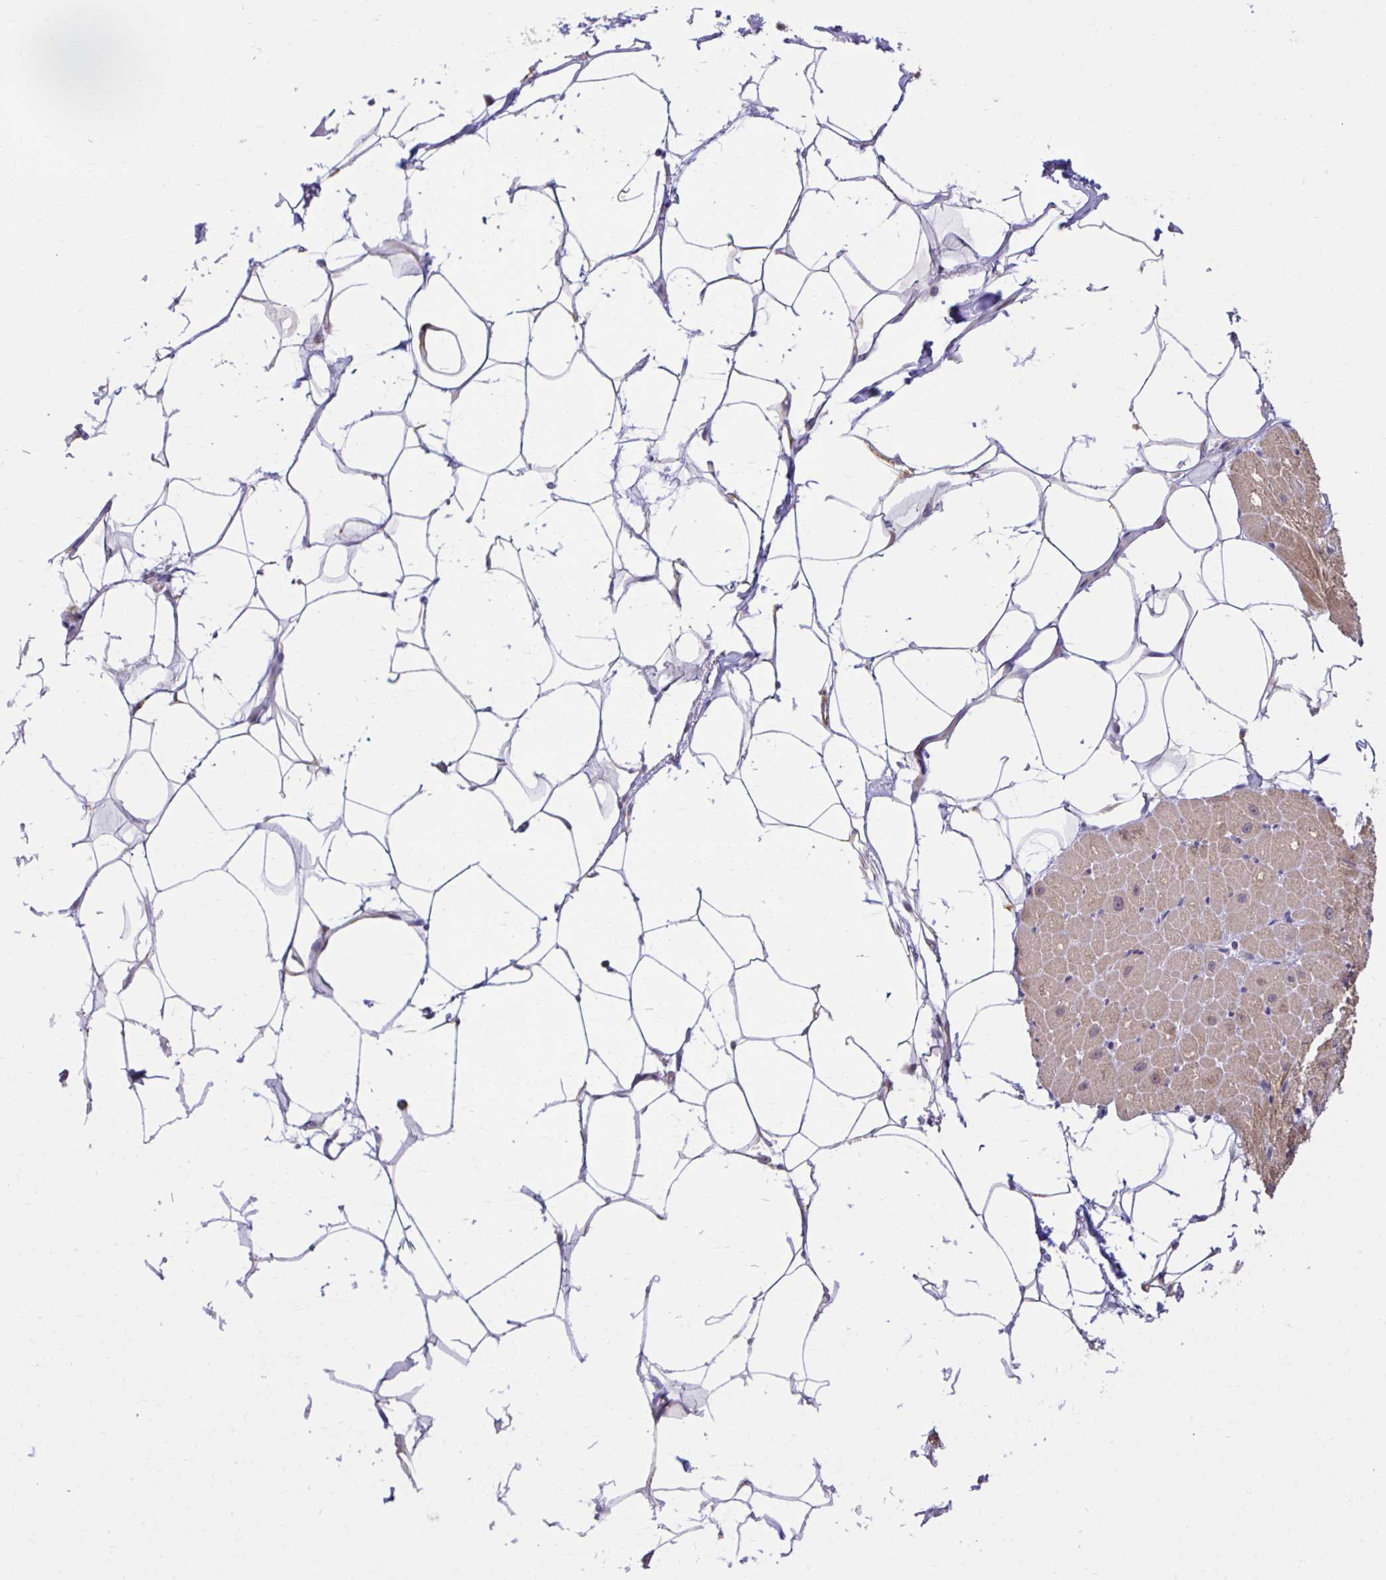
{"staining": {"intensity": "weak", "quantity": "25%-75%", "location": "cytoplasmic/membranous"}, "tissue": "heart muscle", "cell_type": "Cardiomyocytes", "image_type": "normal", "snomed": [{"axis": "morphology", "description": "Normal tissue, NOS"}, {"axis": "topography", "description": "Heart"}], "caption": "Immunohistochemical staining of unremarkable human heart muscle shows weak cytoplasmic/membranous protein positivity in about 25%-75% of cardiomyocytes.", "gene": "MIEN1", "patient": {"sex": "male", "age": 62}}